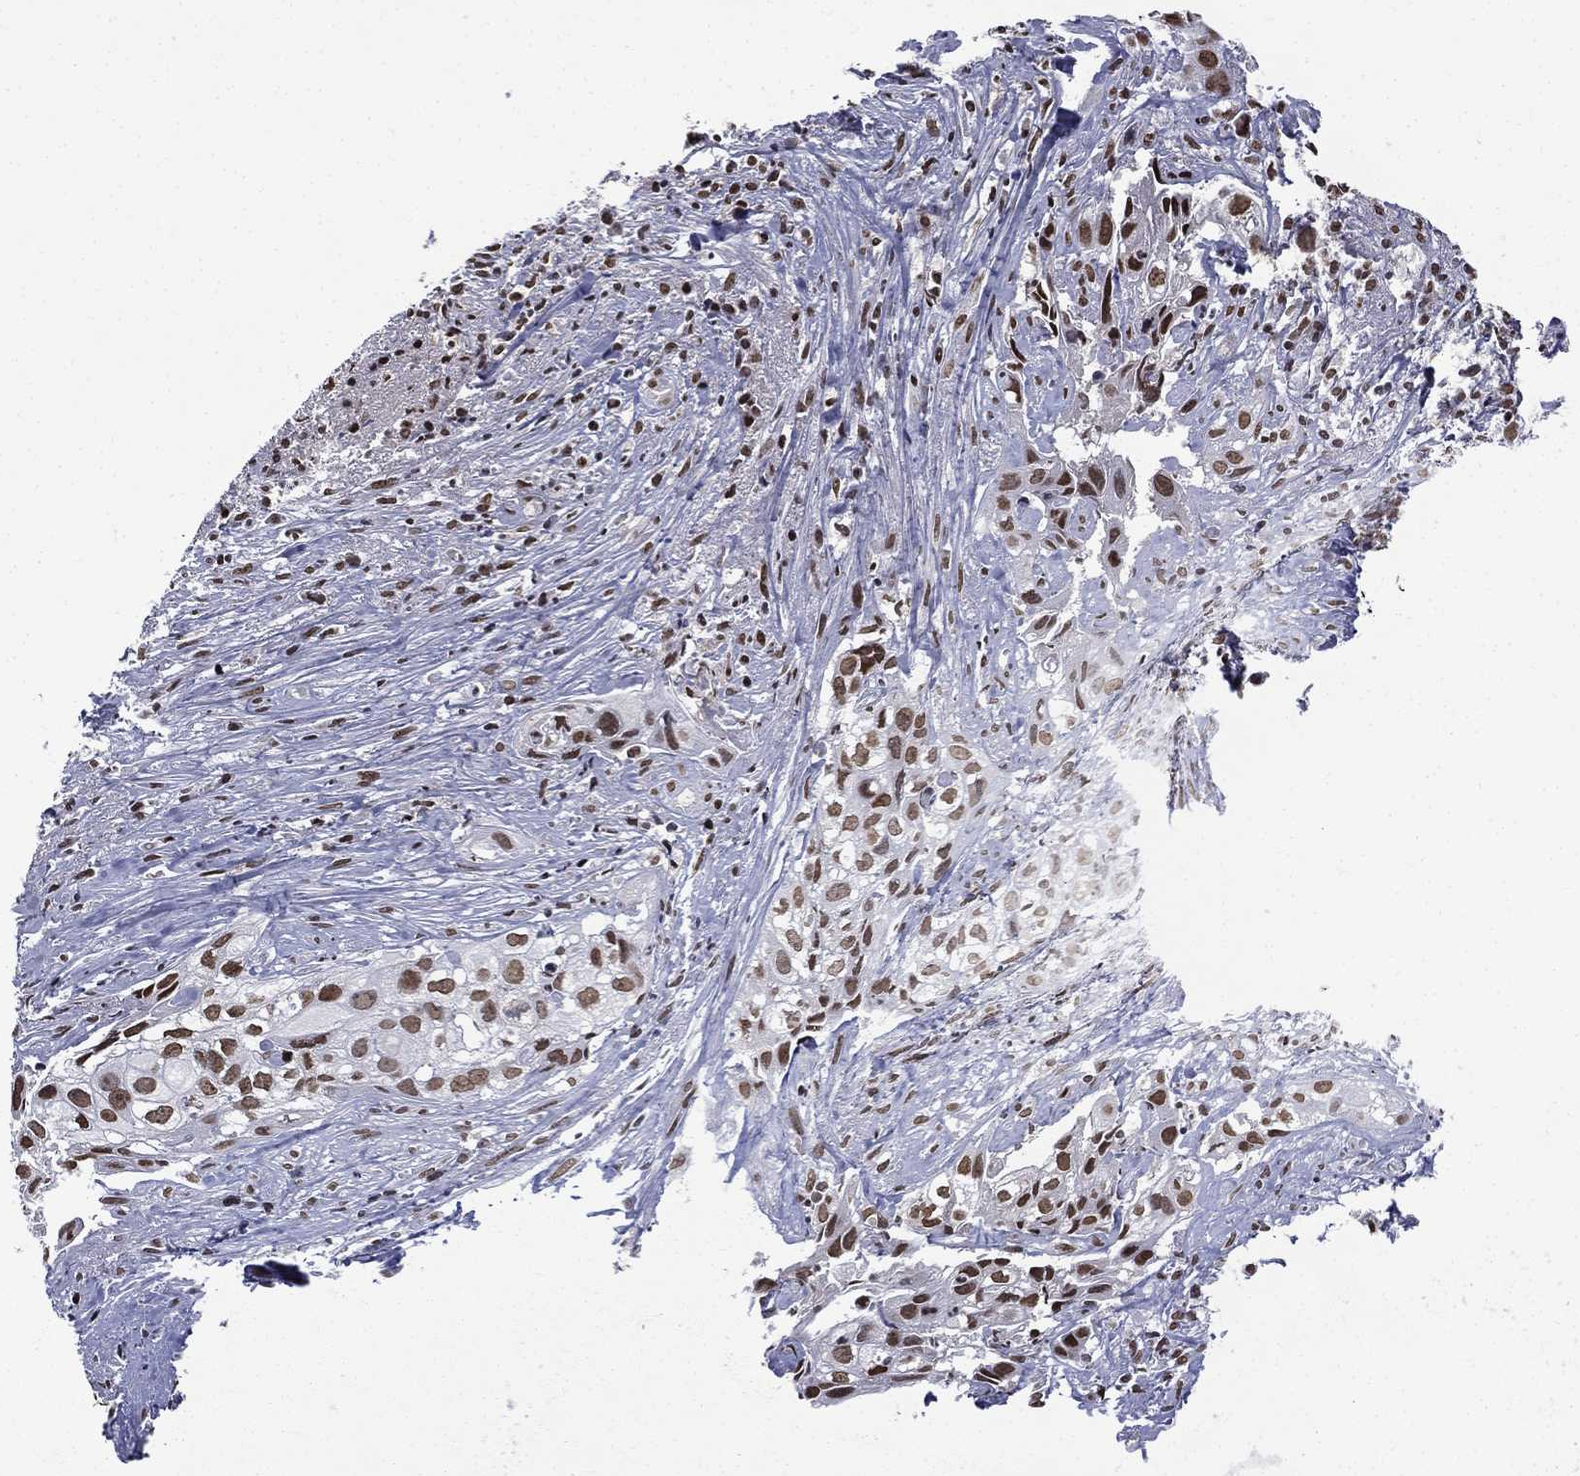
{"staining": {"intensity": "strong", "quantity": ">75%", "location": "nuclear"}, "tissue": "cervical cancer", "cell_type": "Tumor cells", "image_type": "cancer", "snomed": [{"axis": "morphology", "description": "Squamous cell carcinoma, NOS"}, {"axis": "topography", "description": "Cervix"}], "caption": "Cervical cancer stained with immunohistochemistry (IHC) displays strong nuclear expression in approximately >75% of tumor cells.", "gene": "C5orf24", "patient": {"sex": "female", "age": 53}}